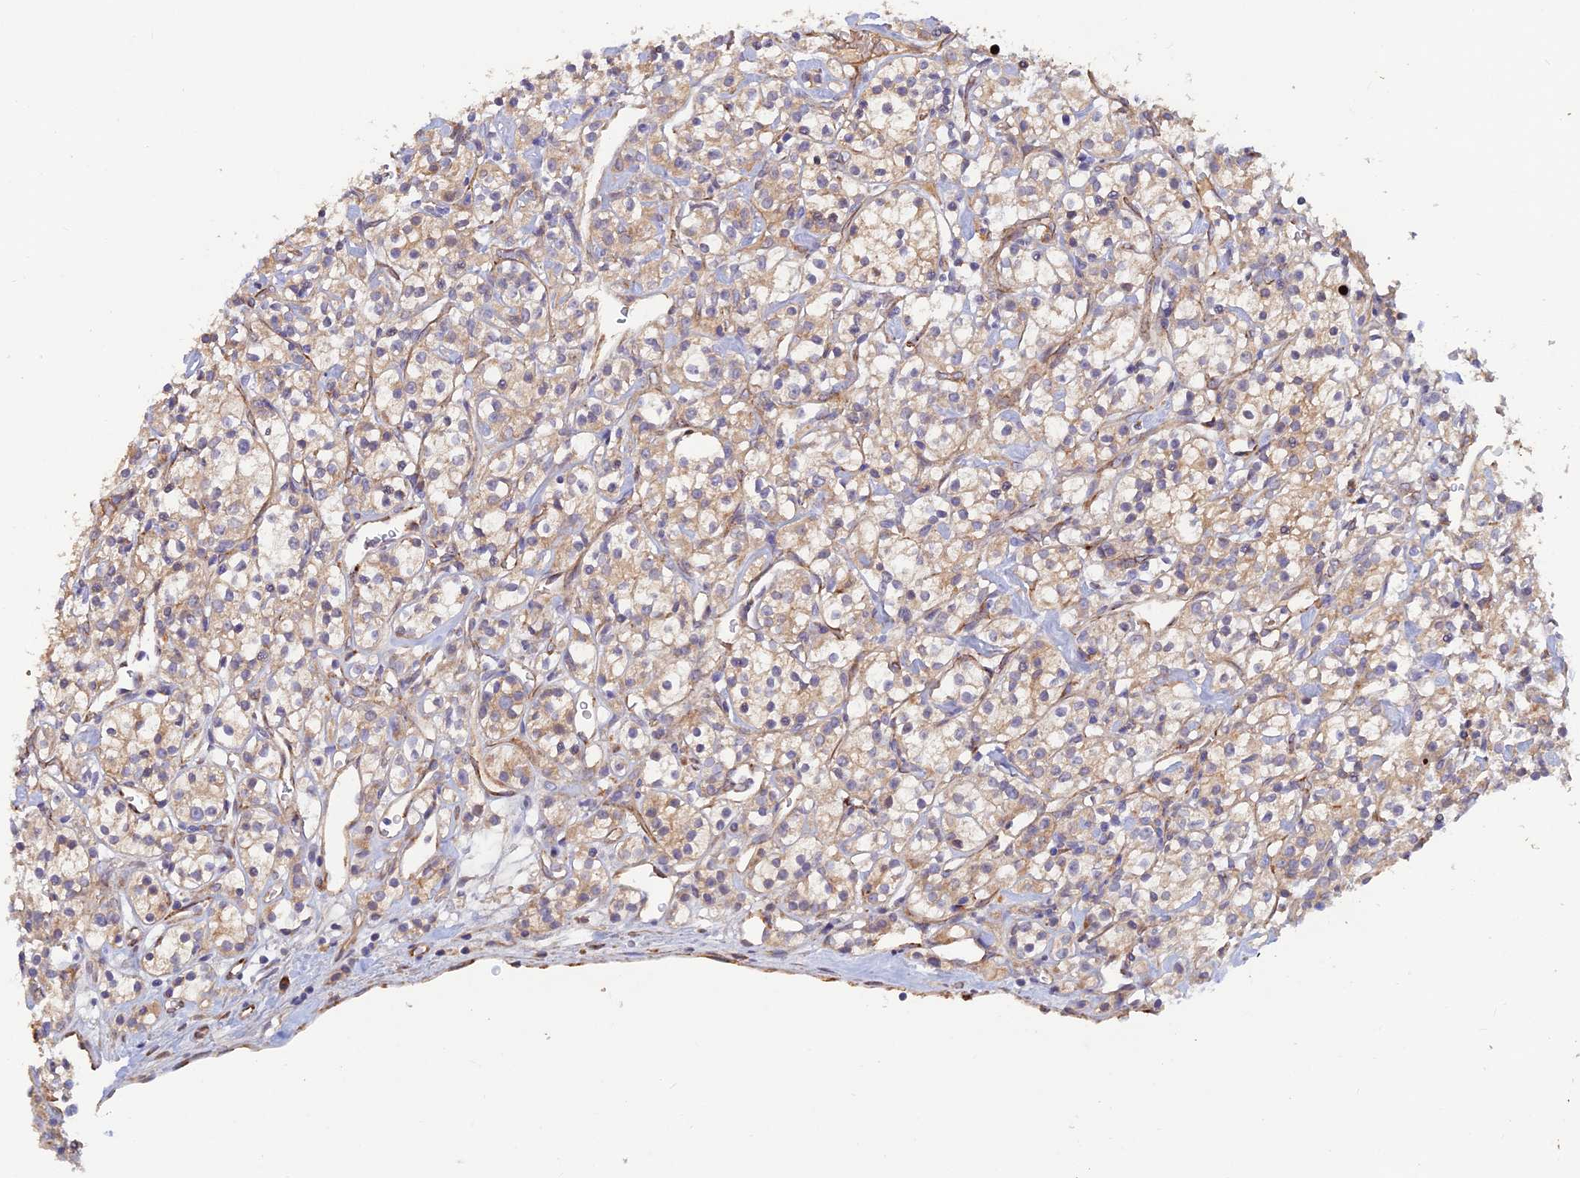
{"staining": {"intensity": "weak", "quantity": "25%-75%", "location": "cytoplasmic/membranous"}, "tissue": "renal cancer", "cell_type": "Tumor cells", "image_type": "cancer", "snomed": [{"axis": "morphology", "description": "Adenocarcinoma, NOS"}, {"axis": "topography", "description": "Kidney"}], "caption": "Immunohistochemical staining of renal adenocarcinoma displays low levels of weak cytoplasmic/membranous protein staining in about 25%-75% of tumor cells.", "gene": "GMCL1", "patient": {"sex": "male", "age": 77}}